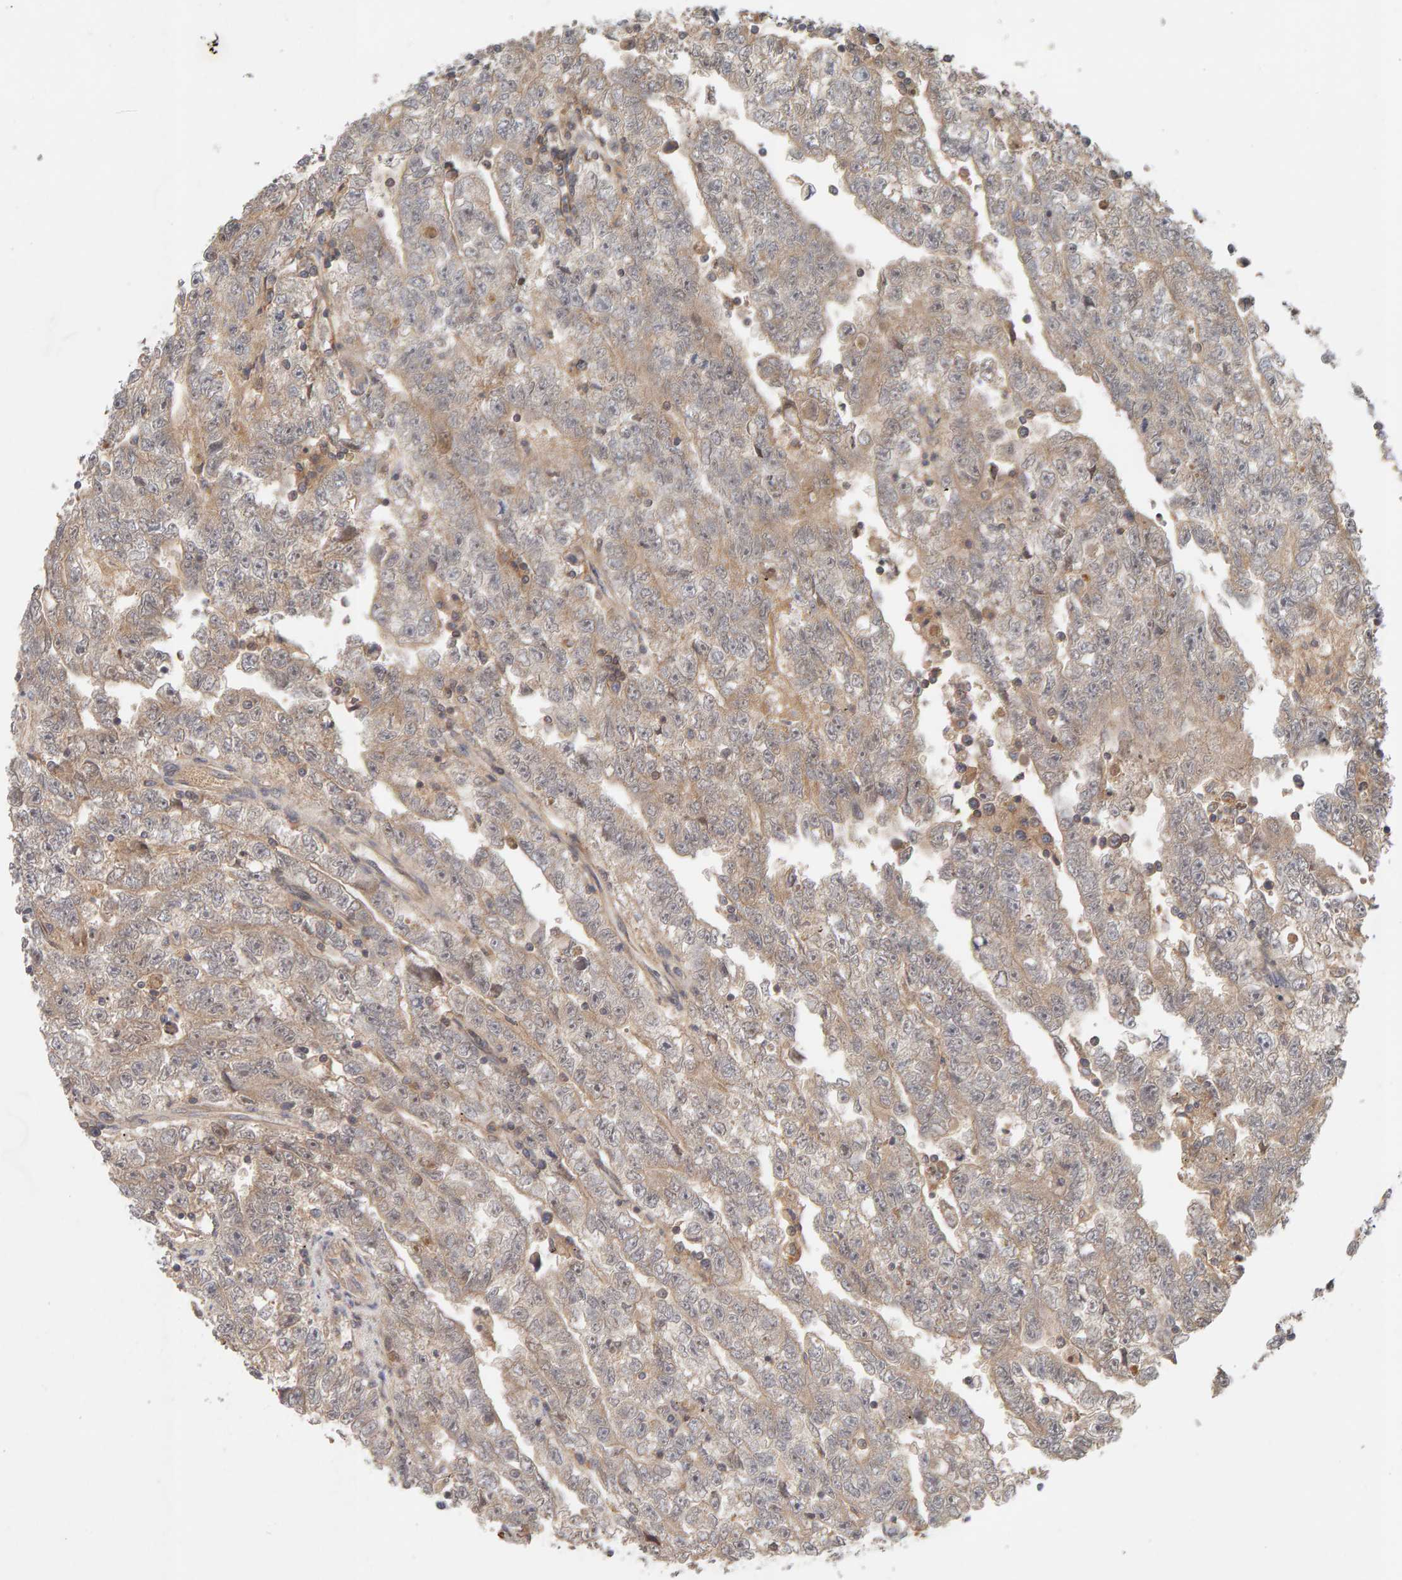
{"staining": {"intensity": "negative", "quantity": "none", "location": "none"}, "tissue": "testis cancer", "cell_type": "Tumor cells", "image_type": "cancer", "snomed": [{"axis": "morphology", "description": "Carcinoma, Embryonal, NOS"}, {"axis": "topography", "description": "Testis"}], "caption": "Image shows no significant protein positivity in tumor cells of embryonal carcinoma (testis).", "gene": "NUDCD1", "patient": {"sex": "male", "age": 25}}